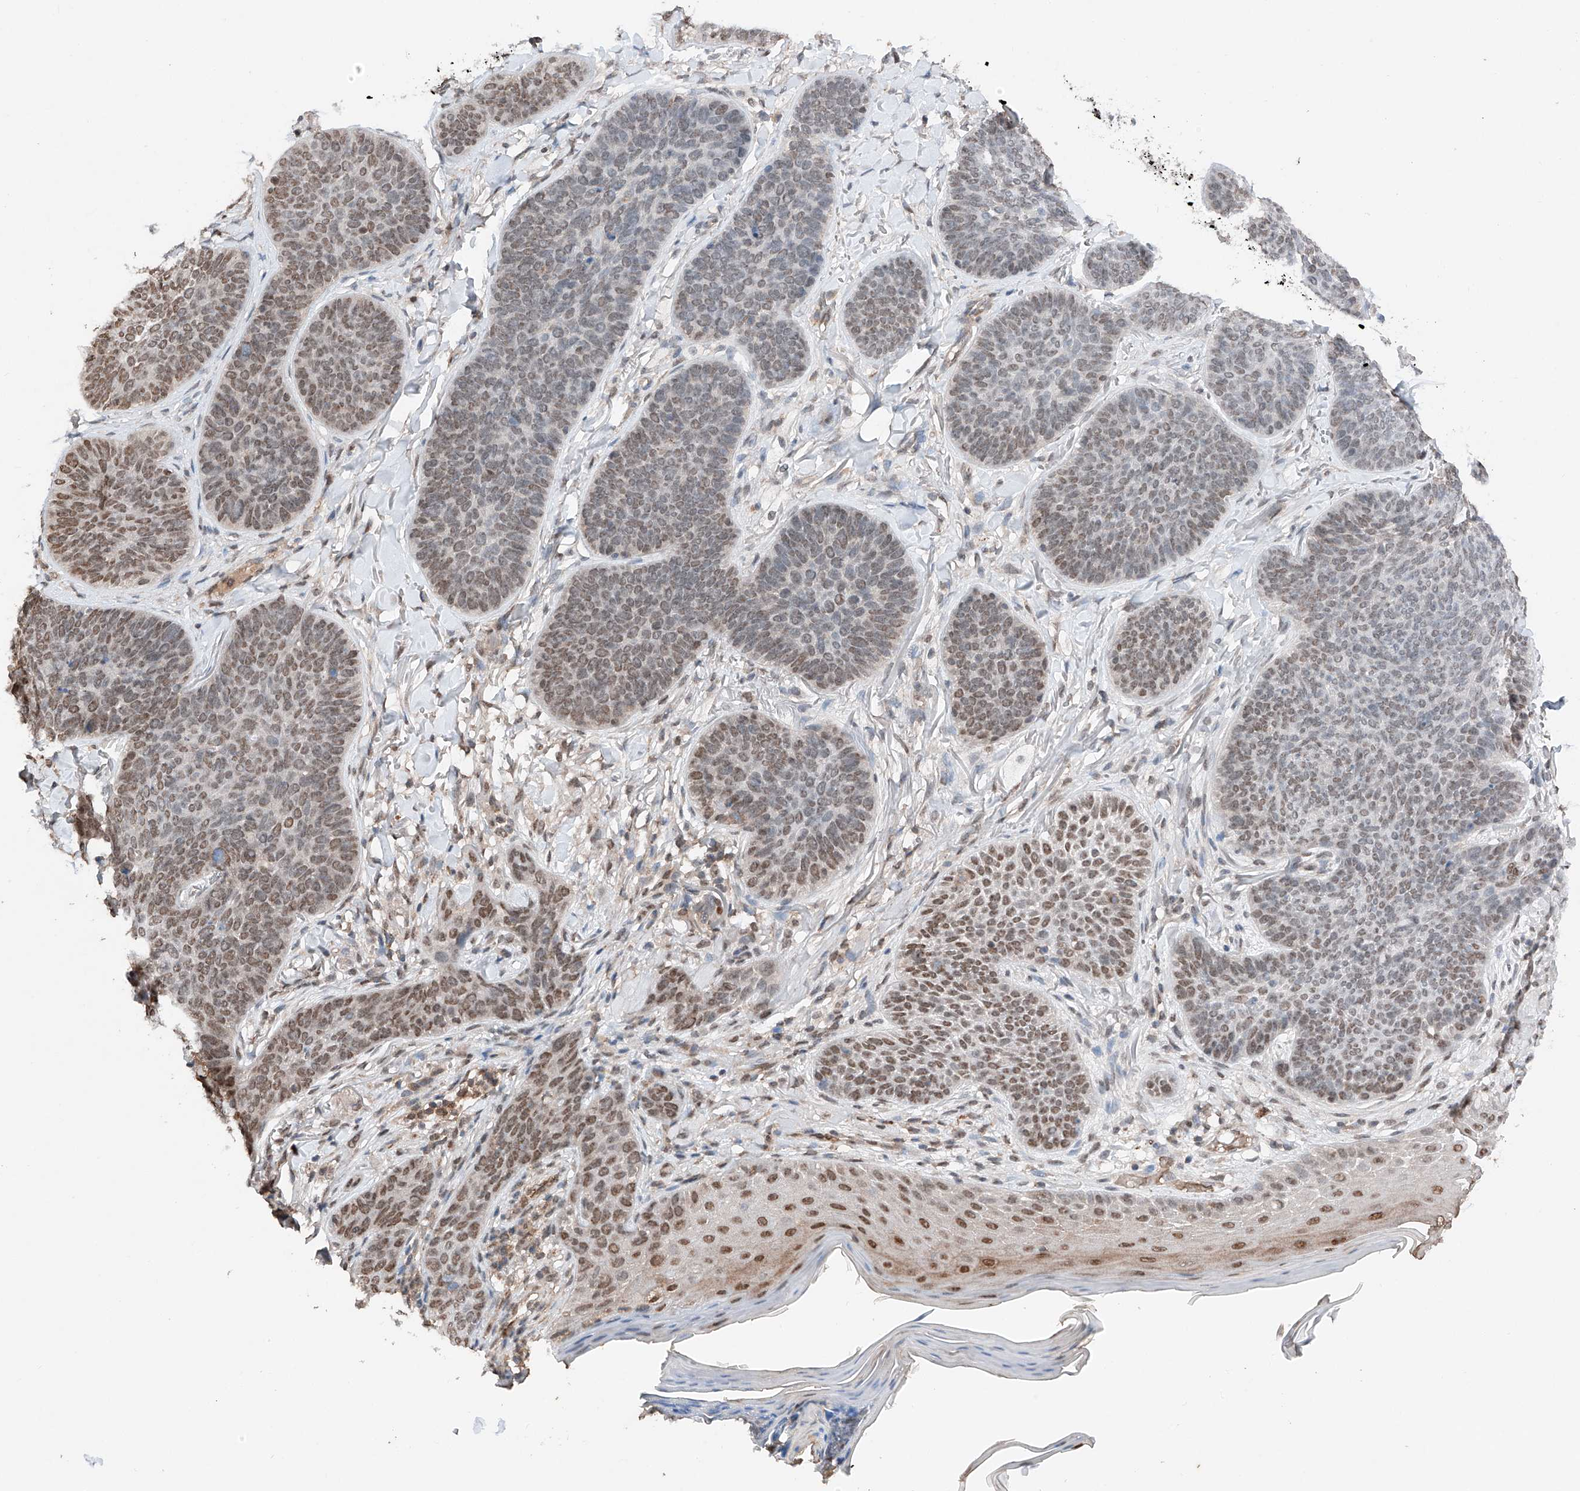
{"staining": {"intensity": "moderate", "quantity": "25%-75%", "location": "nuclear"}, "tissue": "skin cancer", "cell_type": "Tumor cells", "image_type": "cancer", "snomed": [{"axis": "morphology", "description": "Basal cell carcinoma"}, {"axis": "topography", "description": "Skin"}], "caption": "IHC micrograph of neoplastic tissue: human basal cell carcinoma (skin) stained using immunohistochemistry (IHC) exhibits medium levels of moderate protein expression localized specifically in the nuclear of tumor cells, appearing as a nuclear brown color.", "gene": "TBX4", "patient": {"sex": "male", "age": 85}}